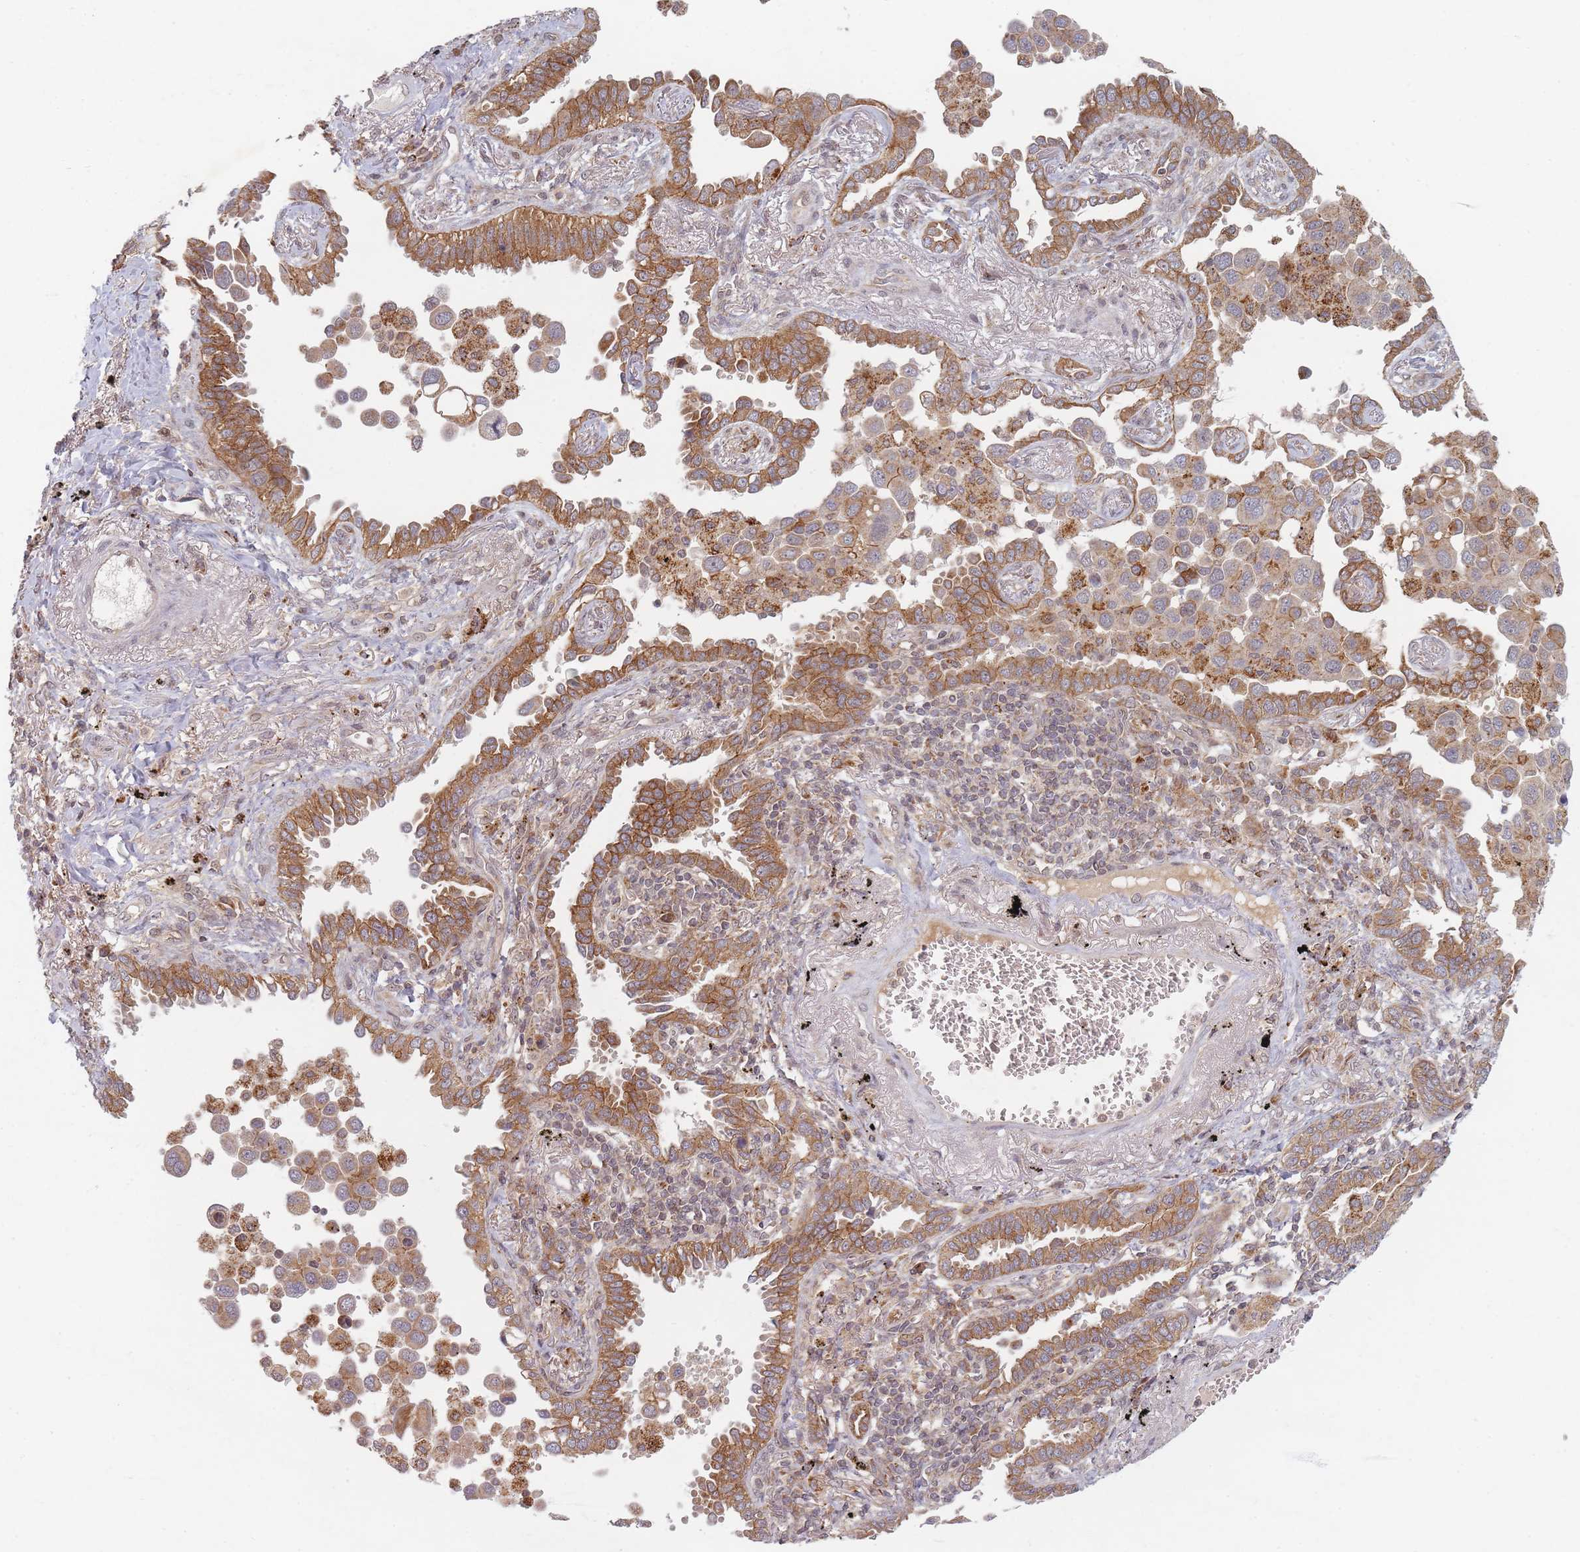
{"staining": {"intensity": "moderate", "quantity": ">75%", "location": "cytoplasmic/membranous"}, "tissue": "lung cancer", "cell_type": "Tumor cells", "image_type": "cancer", "snomed": [{"axis": "morphology", "description": "Adenocarcinoma, NOS"}, {"axis": "topography", "description": "Lung"}], "caption": "IHC histopathology image of human lung adenocarcinoma stained for a protein (brown), which shows medium levels of moderate cytoplasmic/membranous expression in approximately >75% of tumor cells.", "gene": "RADX", "patient": {"sex": "male", "age": 67}}